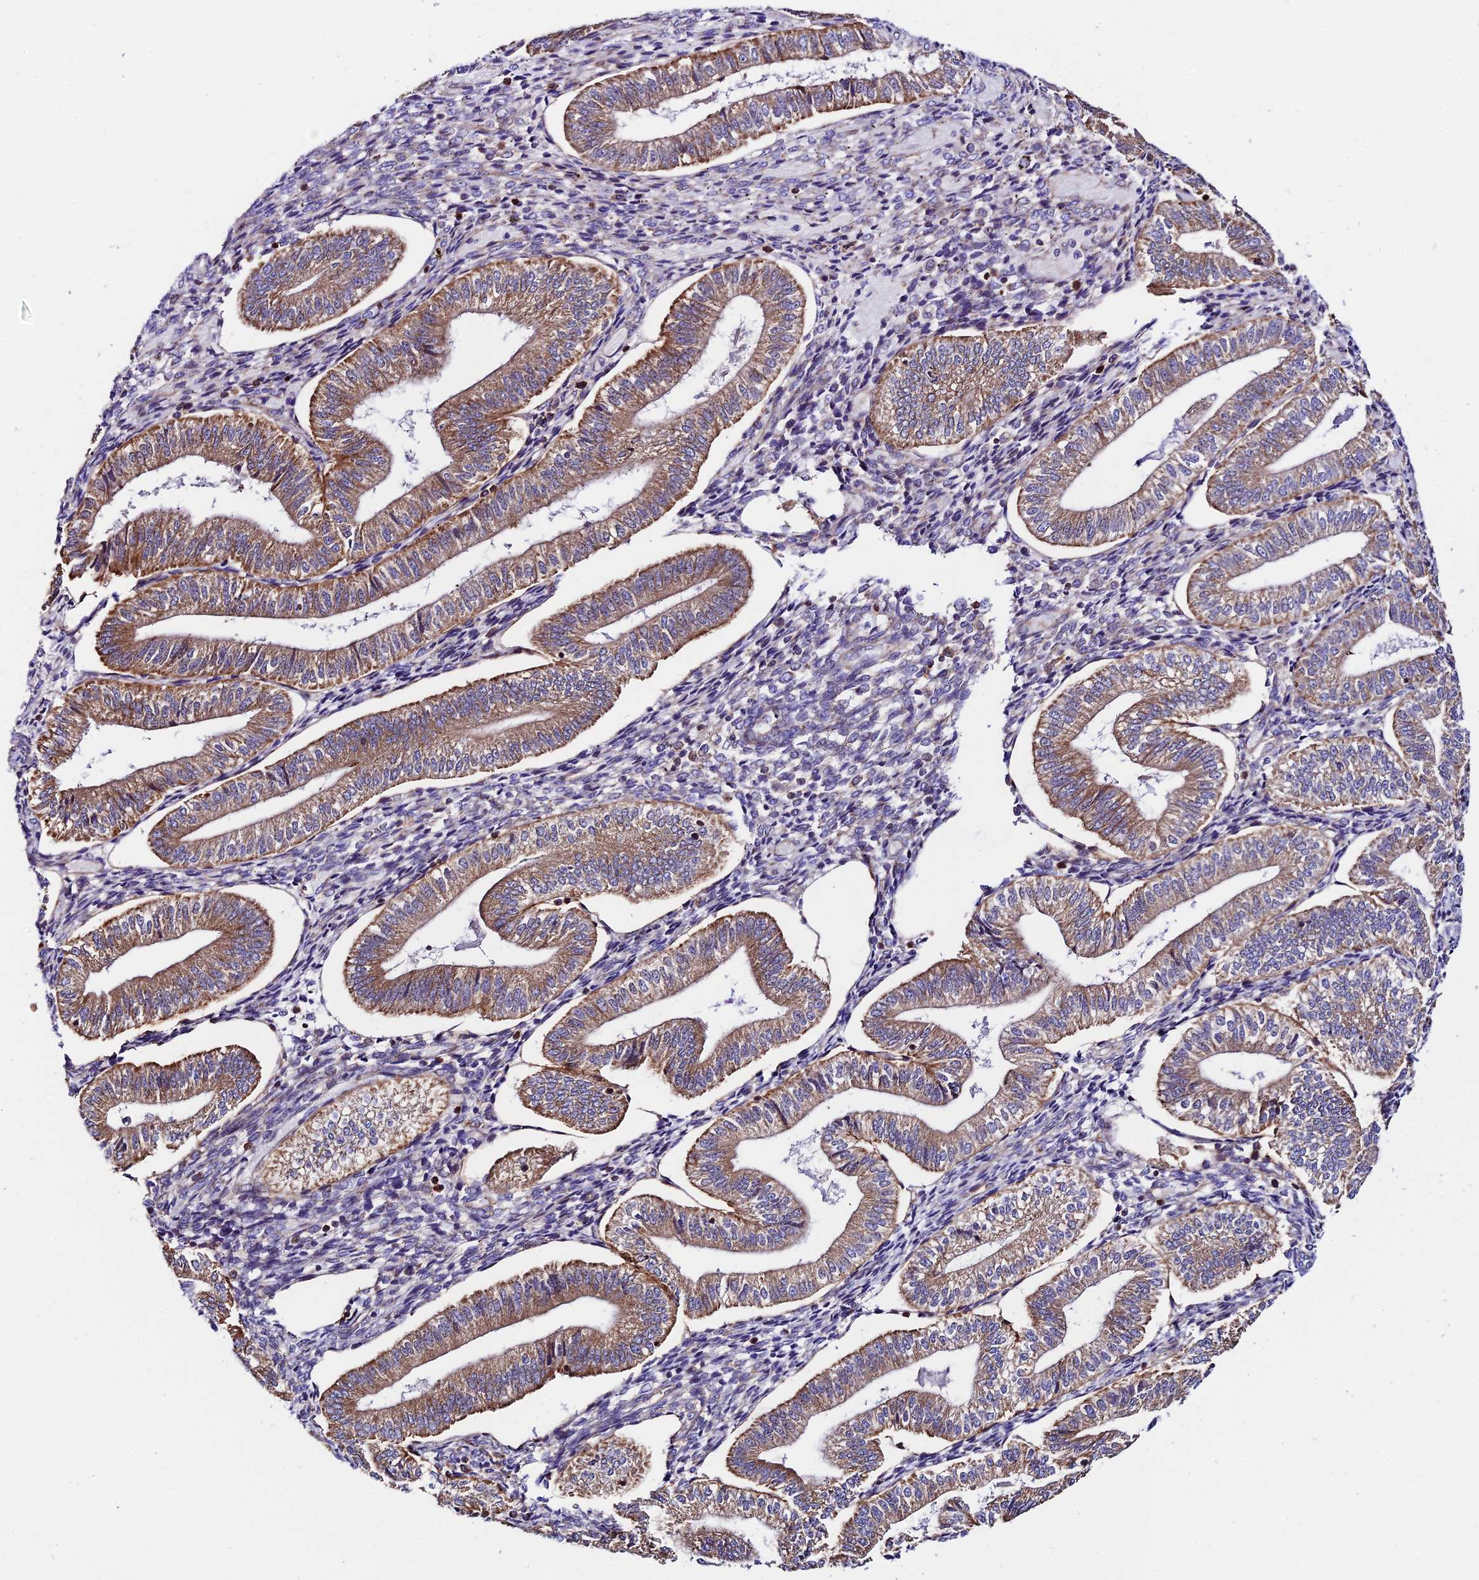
{"staining": {"intensity": "moderate", "quantity": "<25%", "location": "cytoplasmic/membranous"}, "tissue": "endometrium", "cell_type": "Cells in endometrial stroma", "image_type": "normal", "snomed": [{"axis": "morphology", "description": "Normal tissue, NOS"}, {"axis": "topography", "description": "Endometrium"}], "caption": "Cells in endometrial stroma exhibit moderate cytoplasmic/membranous expression in approximately <25% of cells in benign endometrium.", "gene": "VPS13C", "patient": {"sex": "female", "age": 34}}